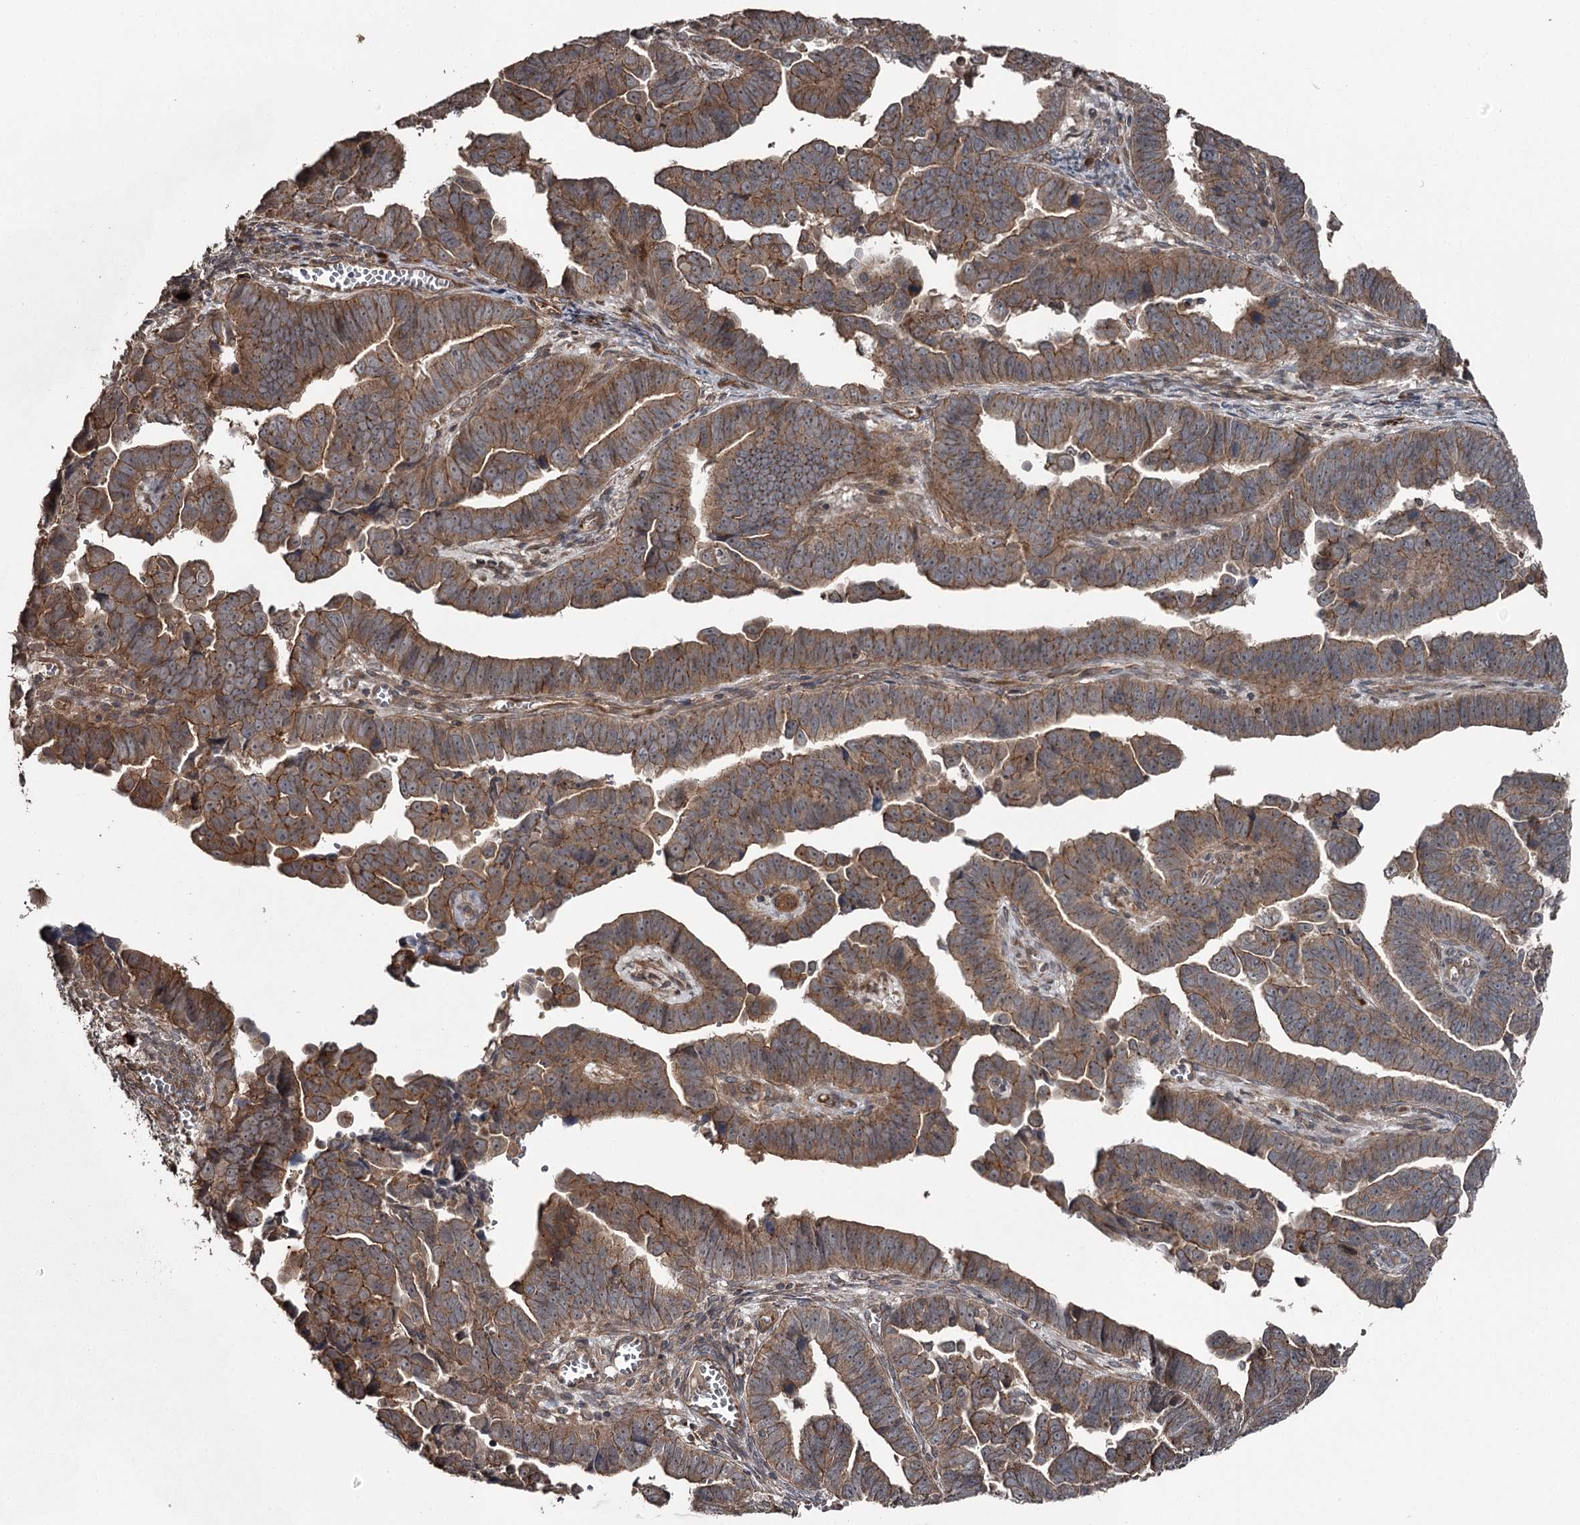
{"staining": {"intensity": "strong", "quantity": ">75%", "location": "cytoplasmic/membranous"}, "tissue": "endometrial cancer", "cell_type": "Tumor cells", "image_type": "cancer", "snomed": [{"axis": "morphology", "description": "Adenocarcinoma, NOS"}, {"axis": "topography", "description": "Endometrium"}], "caption": "Endometrial adenocarcinoma stained with a protein marker displays strong staining in tumor cells.", "gene": "RAB21", "patient": {"sex": "female", "age": 75}}